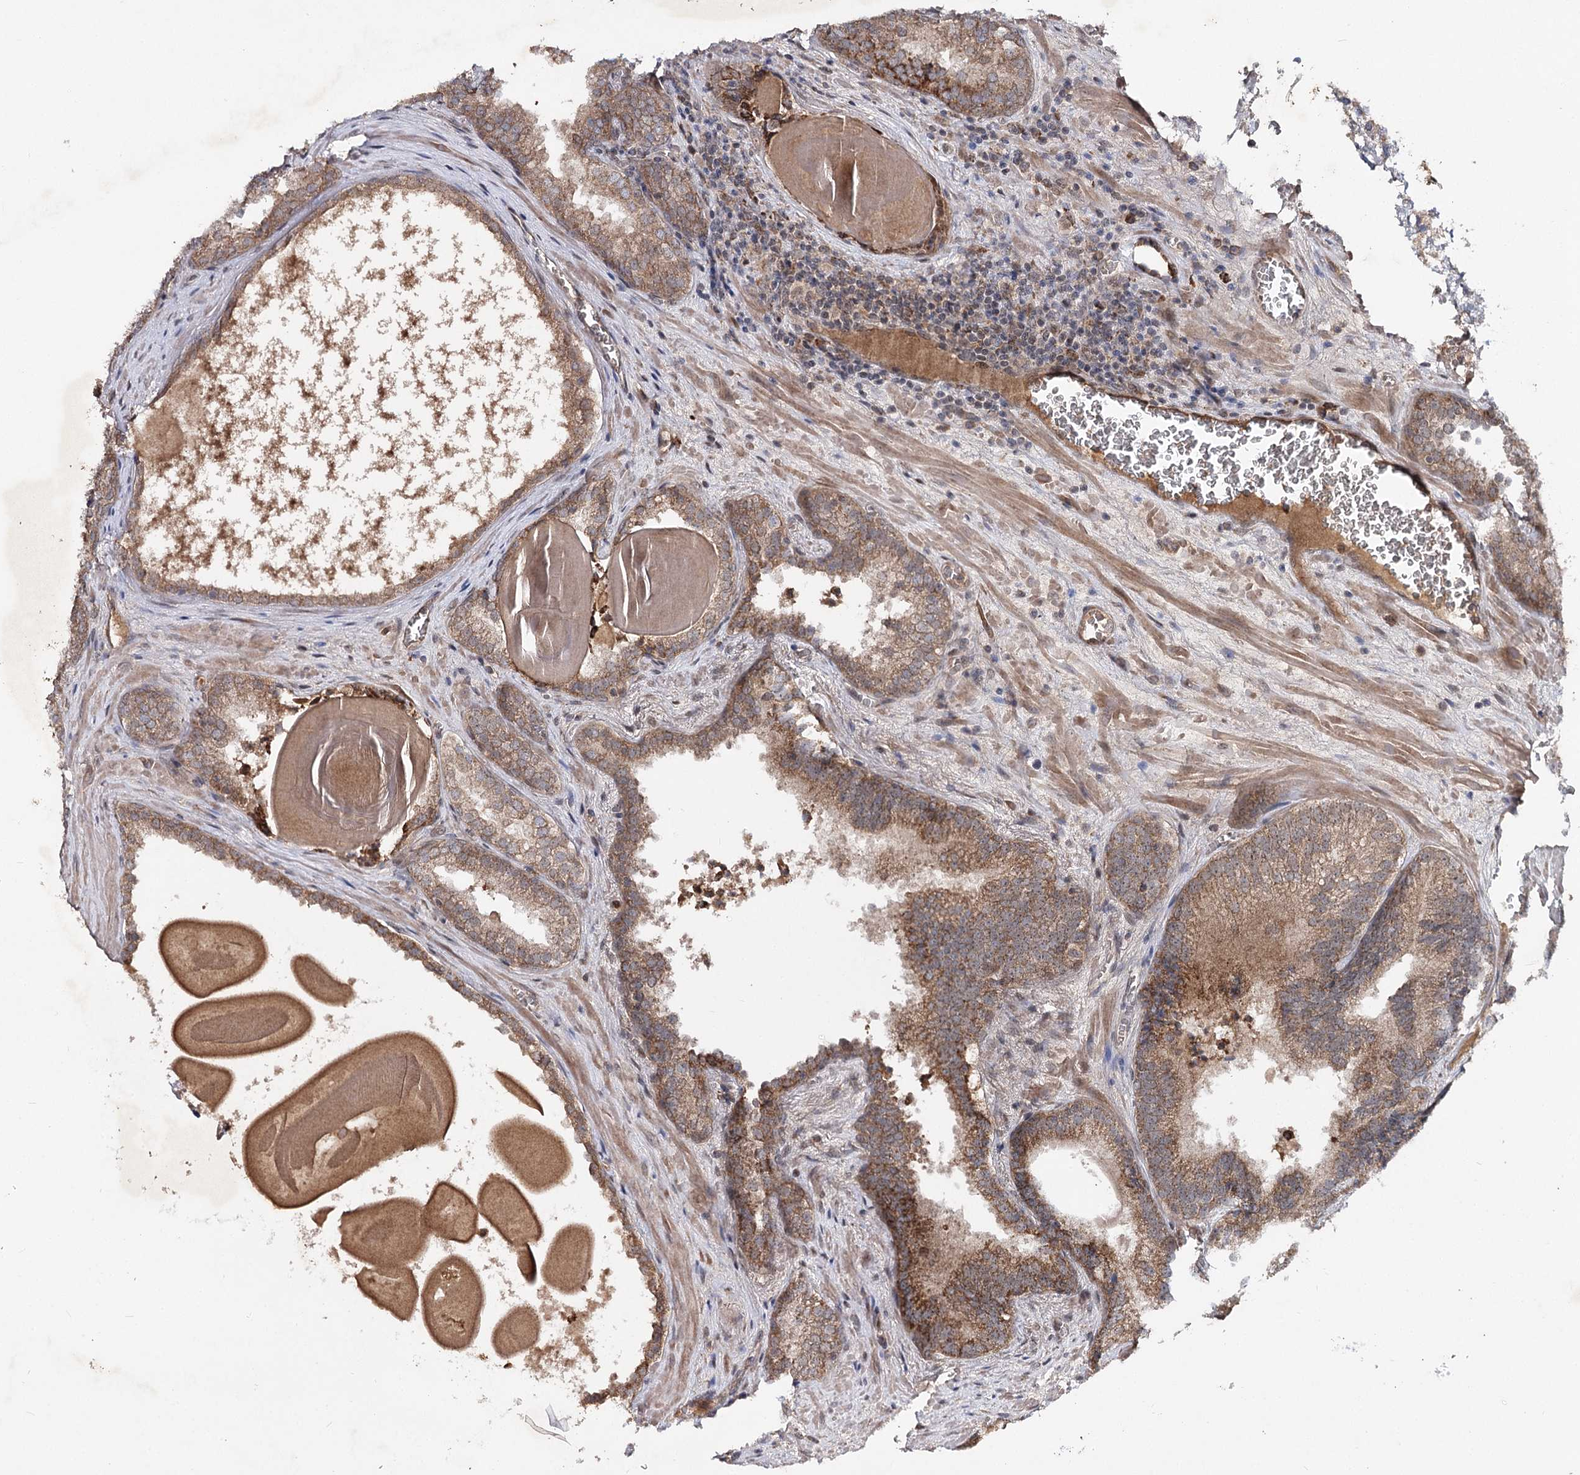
{"staining": {"intensity": "moderate", "quantity": ">75%", "location": "cytoplasmic/membranous"}, "tissue": "prostate cancer", "cell_type": "Tumor cells", "image_type": "cancer", "snomed": [{"axis": "morphology", "description": "Adenocarcinoma, High grade"}, {"axis": "topography", "description": "Prostate"}], "caption": "Moderate cytoplasmic/membranous protein expression is seen in about >75% of tumor cells in prostate adenocarcinoma (high-grade).", "gene": "MSANTD2", "patient": {"sex": "male", "age": 66}}